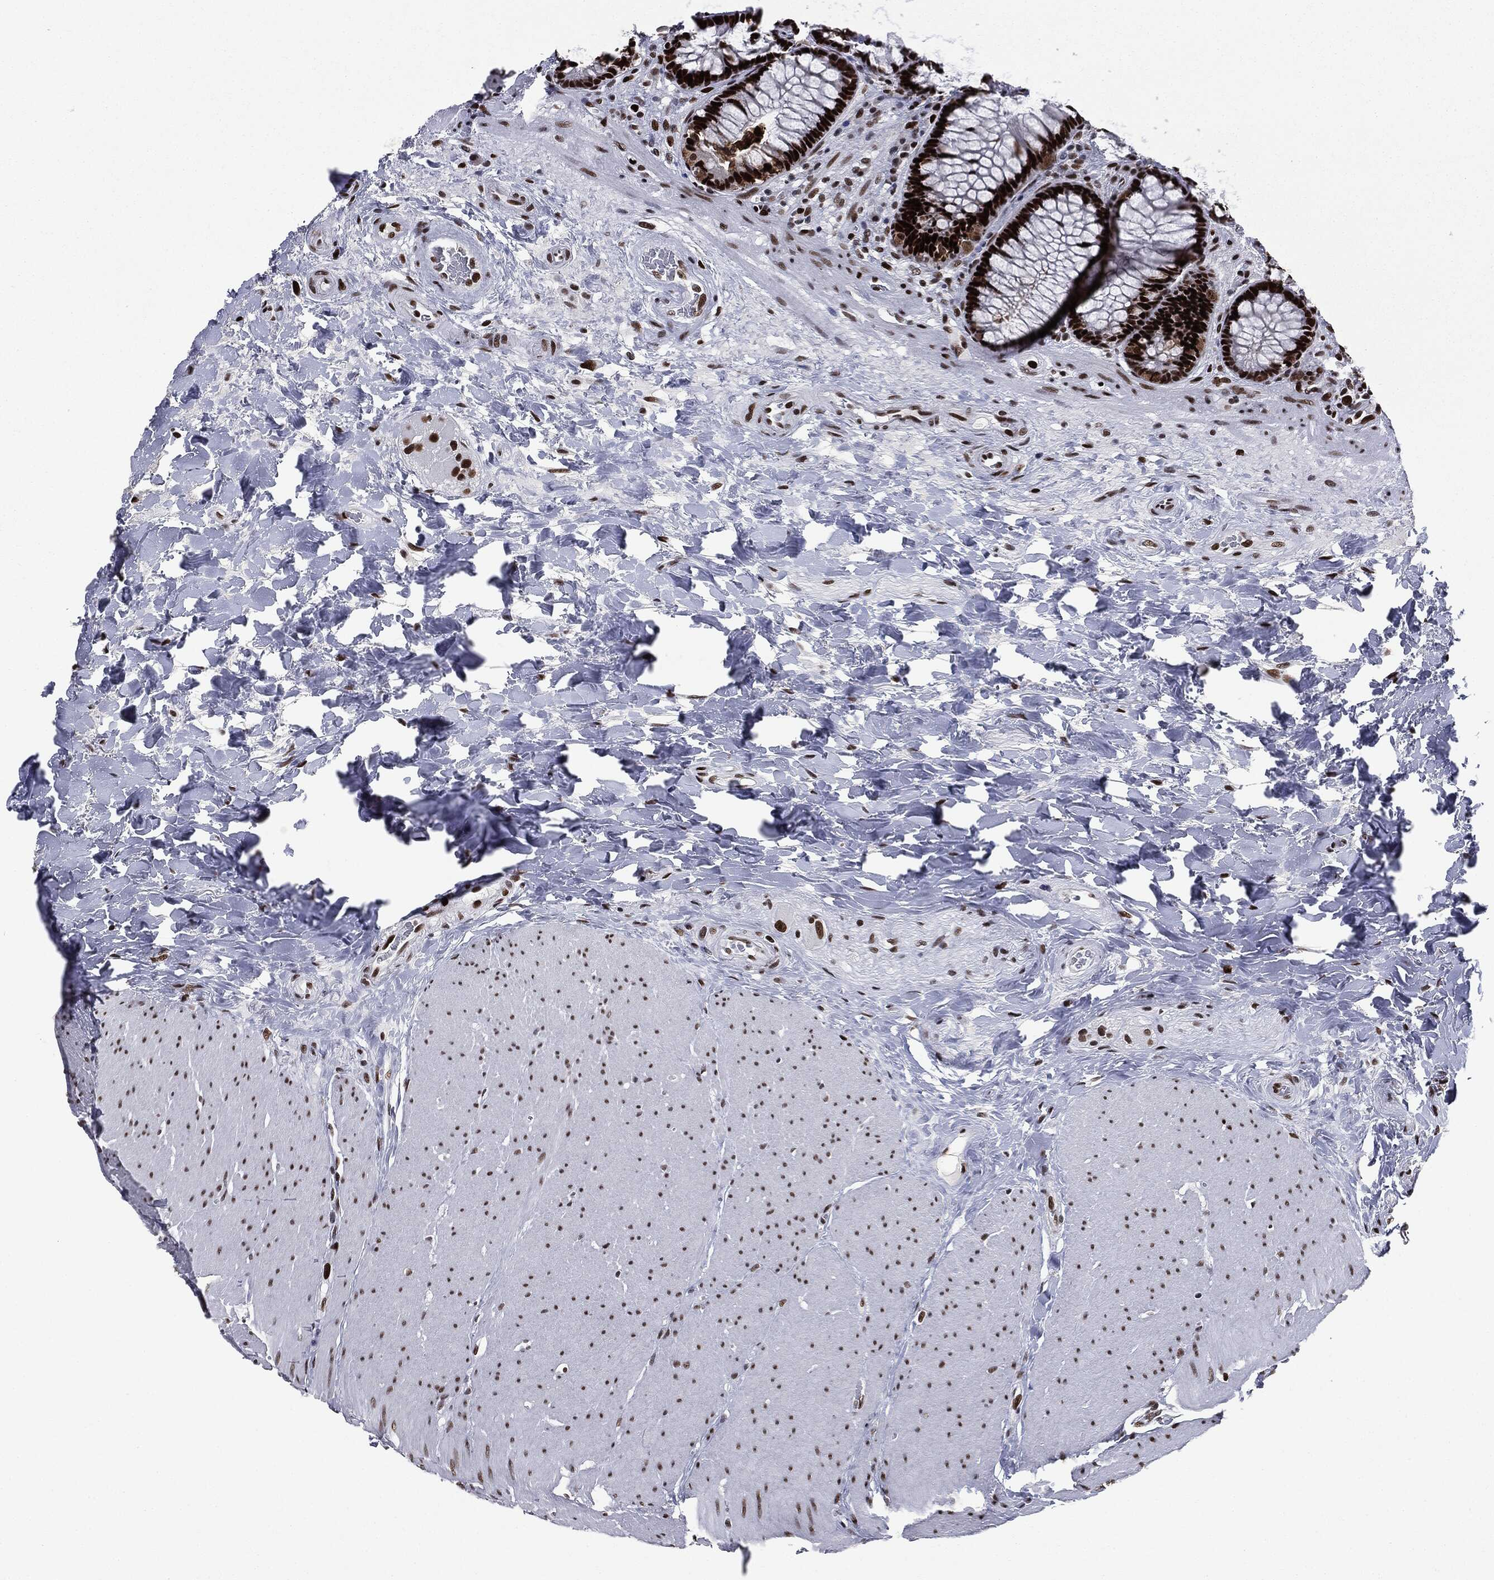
{"staining": {"intensity": "strong", "quantity": ">75%", "location": "nuclear"}, "tissue": "rectum", "cell_type": "Glandular cells", "image_type": "normal", "snomed": [{"axis": "morphology", "description": "Normal tissue, NOS"}, {"axis": "topography", "description": "Rectum"}], "caption": "A high amount of strong nuclear expression is appreciated in about >75% of glandular cells in unremarkable rectum. The staining was performed using DAB, with brown indicating positive protein expression. Nuclei are stained blue with hematoxylin.", "gene": "MSH2", "patient": {"sex": "female", "age": 58}}